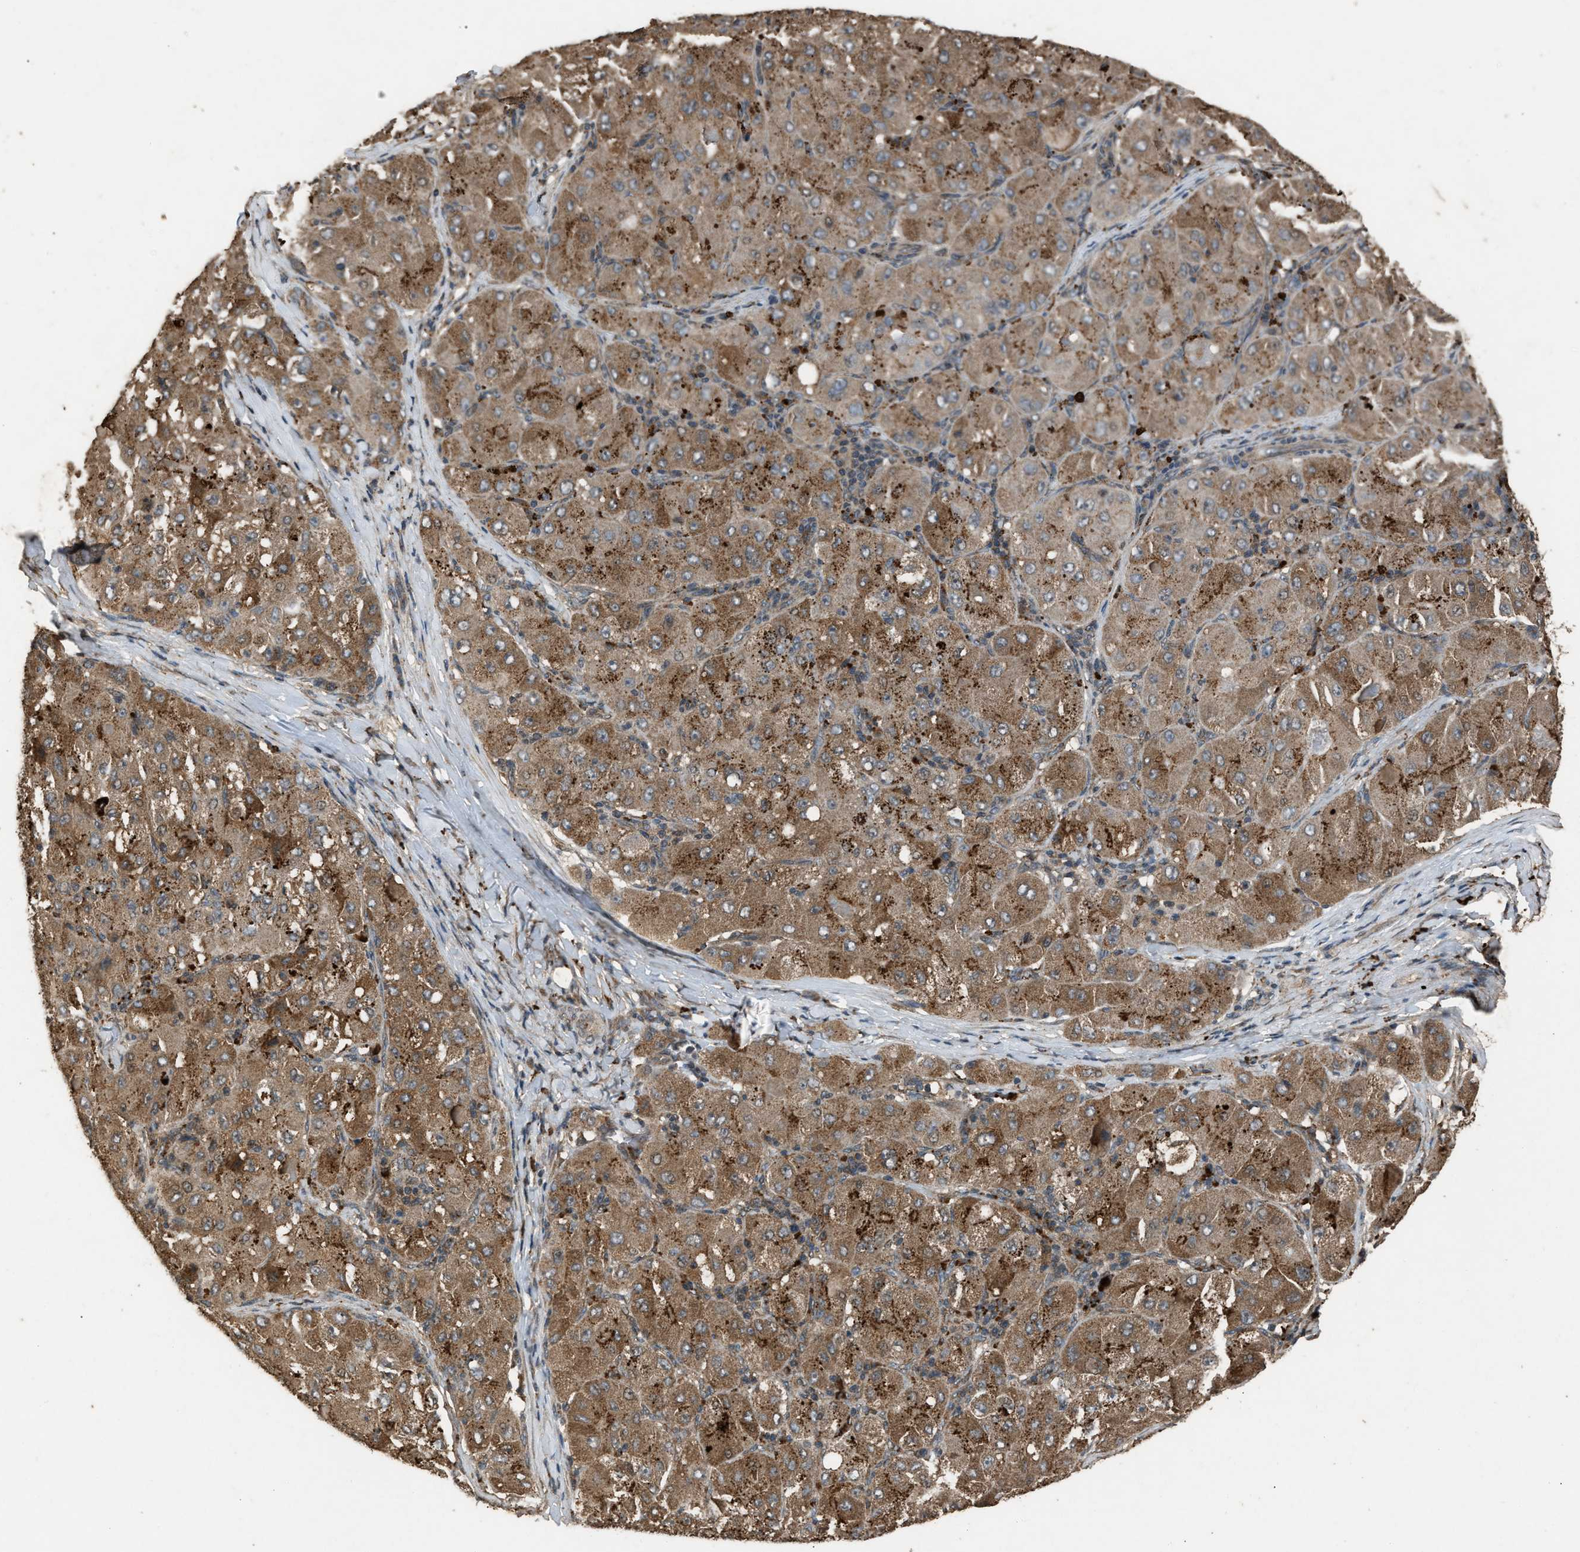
{"staining": {"intensity": "moderate", "quantity": ">75%", "location": "cytoplasmic/membranous"}, "tissue": "liver cancer", "cell_type": "Tumor cells", "image_type": "cancer", "snomed": [{"axis": "morphology", "description": "Carcinoma, Hepatocellular, NOS"}, {"axis": "topography", "description": "Liver"}], "caption": "A histopathology image of human hepatocellular carcinoma (liver) stained for a protein demonstrates moderate cytoplasmic/membranous brown staining in tumor cells.", "gene": "PSMD1", "patient": {"sex": "male", "age": 80}}